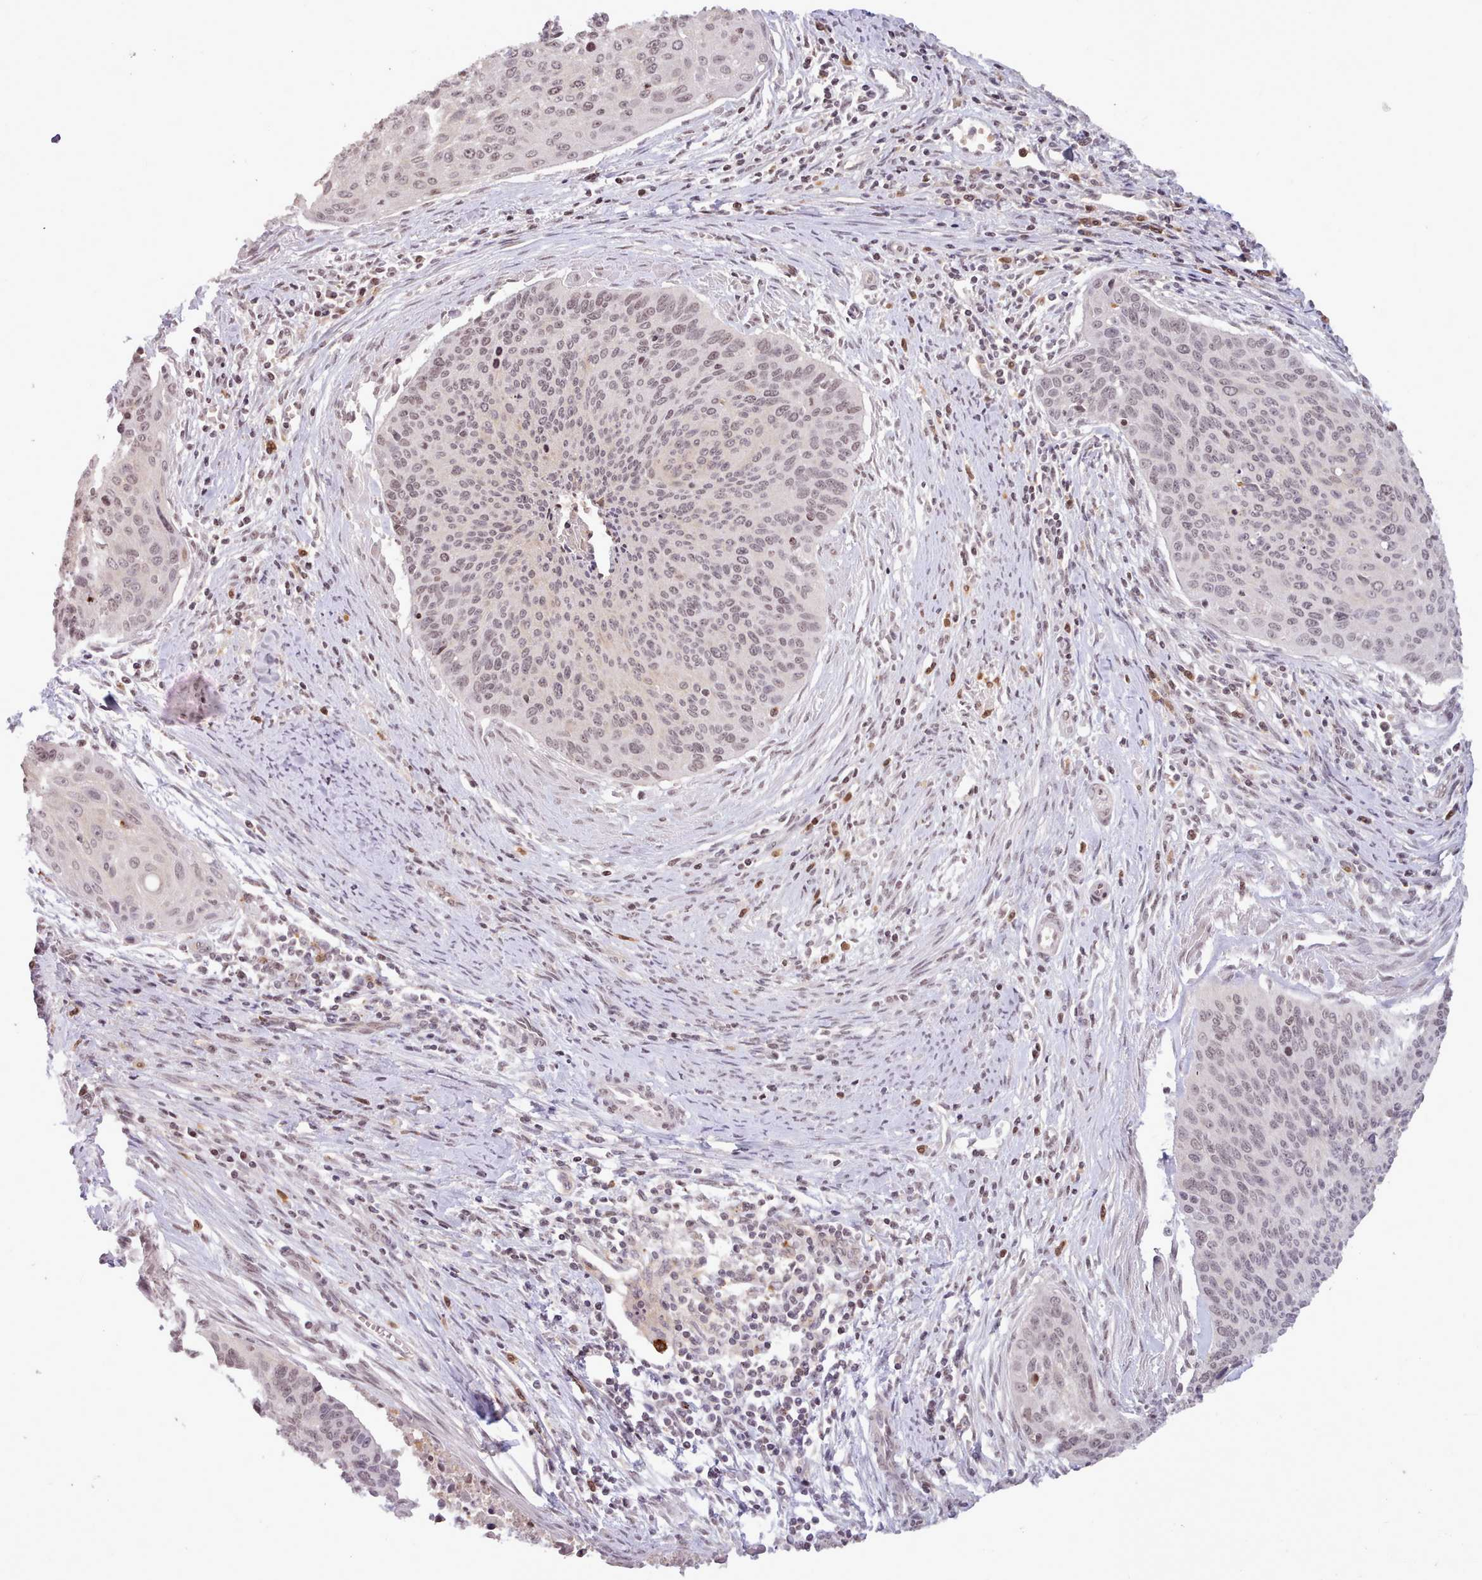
{"staining": {"intensity": "weak", "quantity": "25%-75%", "location": "nuclear"}, "tissue": "cervical cancer", "cell_type": "Tumor cells", "image_type": "cancer", "snomed": [{"axis": "morphology", "description": "Squamous cell carcinoma, NOS"}, {"axis": "topography", "description": "Cervix"}], "caption": "A brown stain shows weak nuclear positivity of a protein in cervical squamous cell carcinoma tumor cells. Ihc stains the protein of interest in brown and the nuclei are stained blue.", "gene": "ARL17A", "patient": {"sex": "female", "age": 55}}